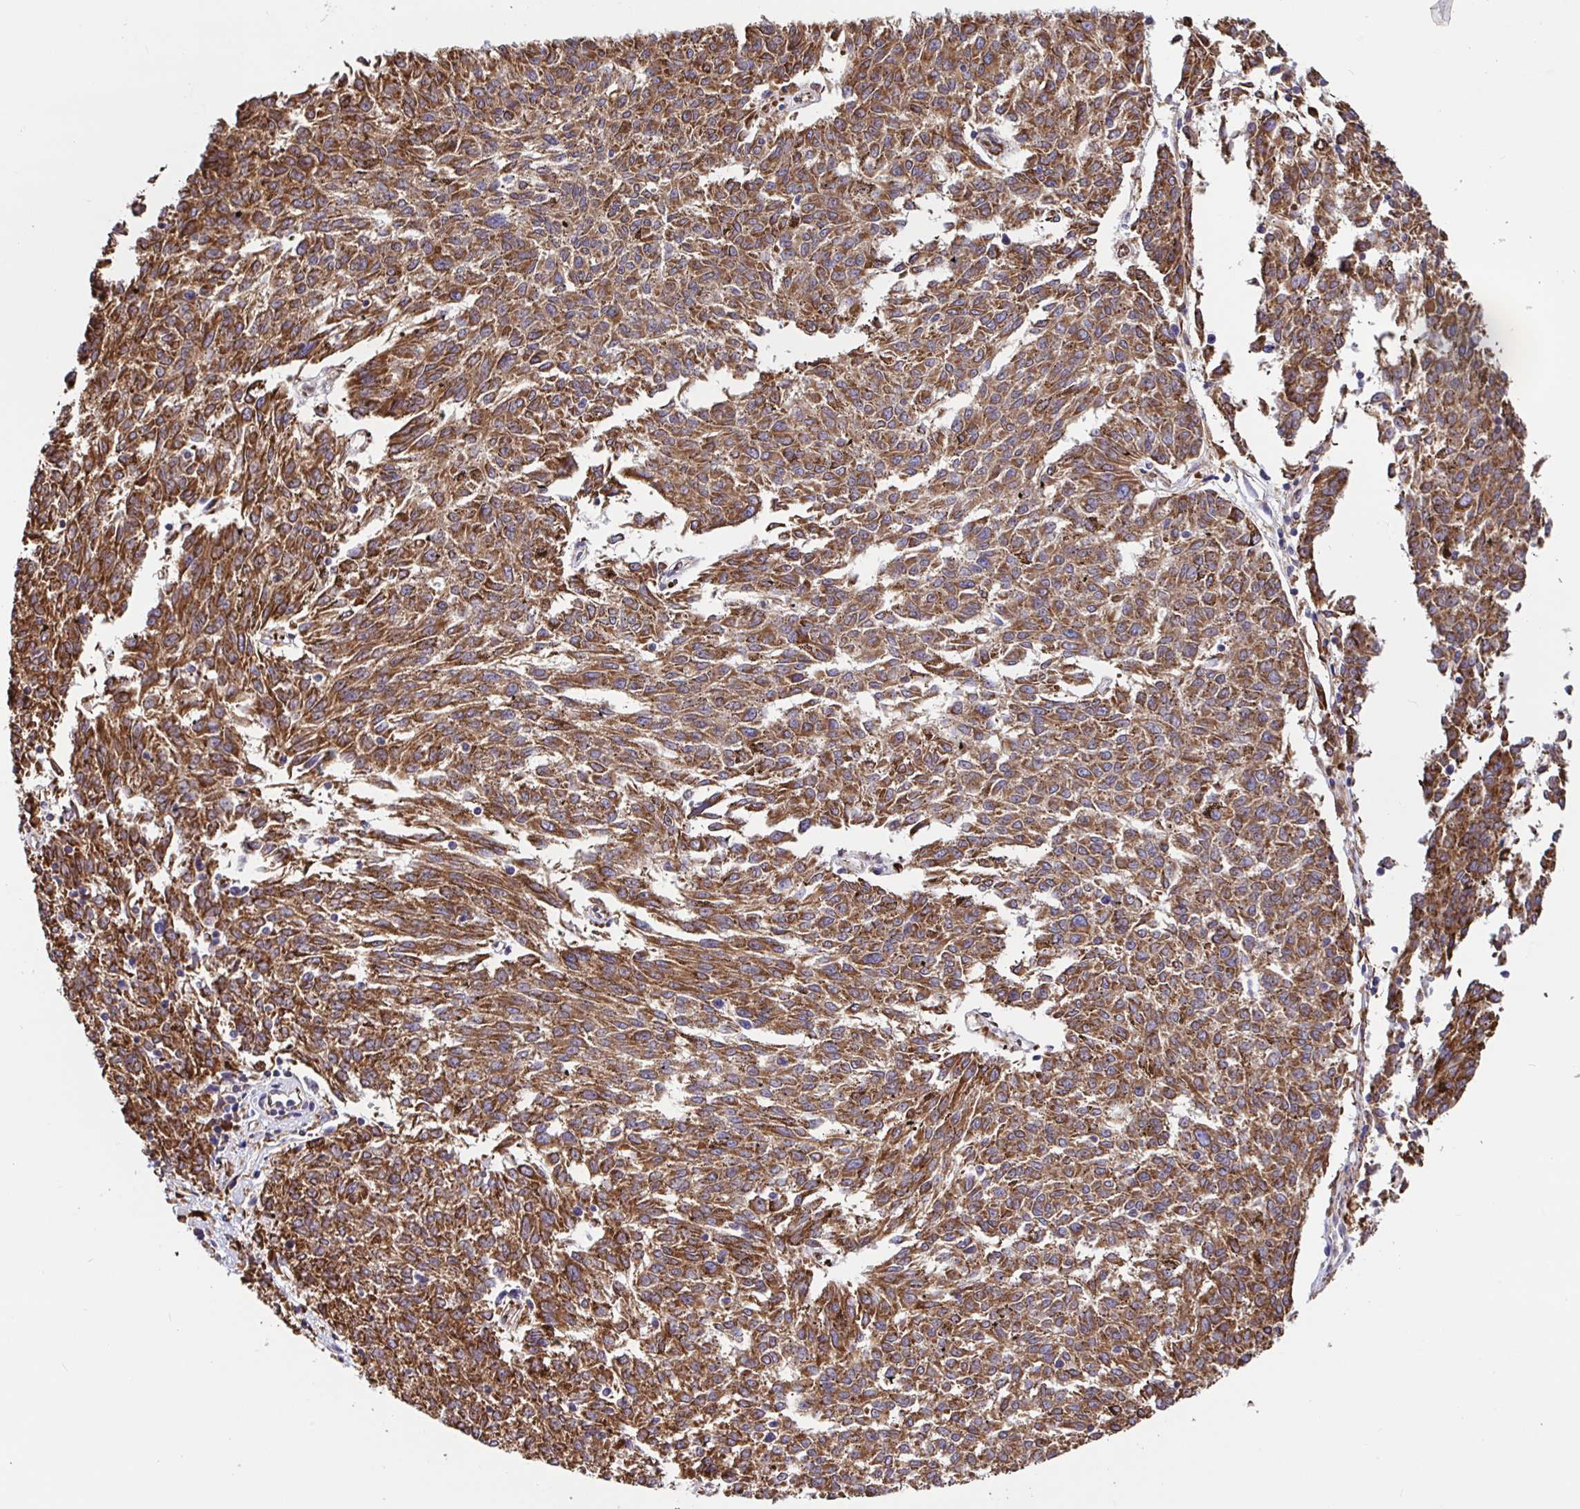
{"staining": {"intensity": "strong", "quantity": ">75%", "location": "cytoplasmic/membranous"}, "tissue": "melanoma", "cell_type": "Tumor cells", "image_type": "cancer", "snomed": [{"axis": "morphology", "description": "Malignant melanoma, NOS"}, {"axis": "topography", "description": "Skin"}], "caption": "Strong cytoplasmic/membranous expression for a protein is appreciated in about >75% of tumor cells of melanoma using immunohistochemistry.", "gene": "MAOA", "patient": {"sex": "female", "age": 72}}